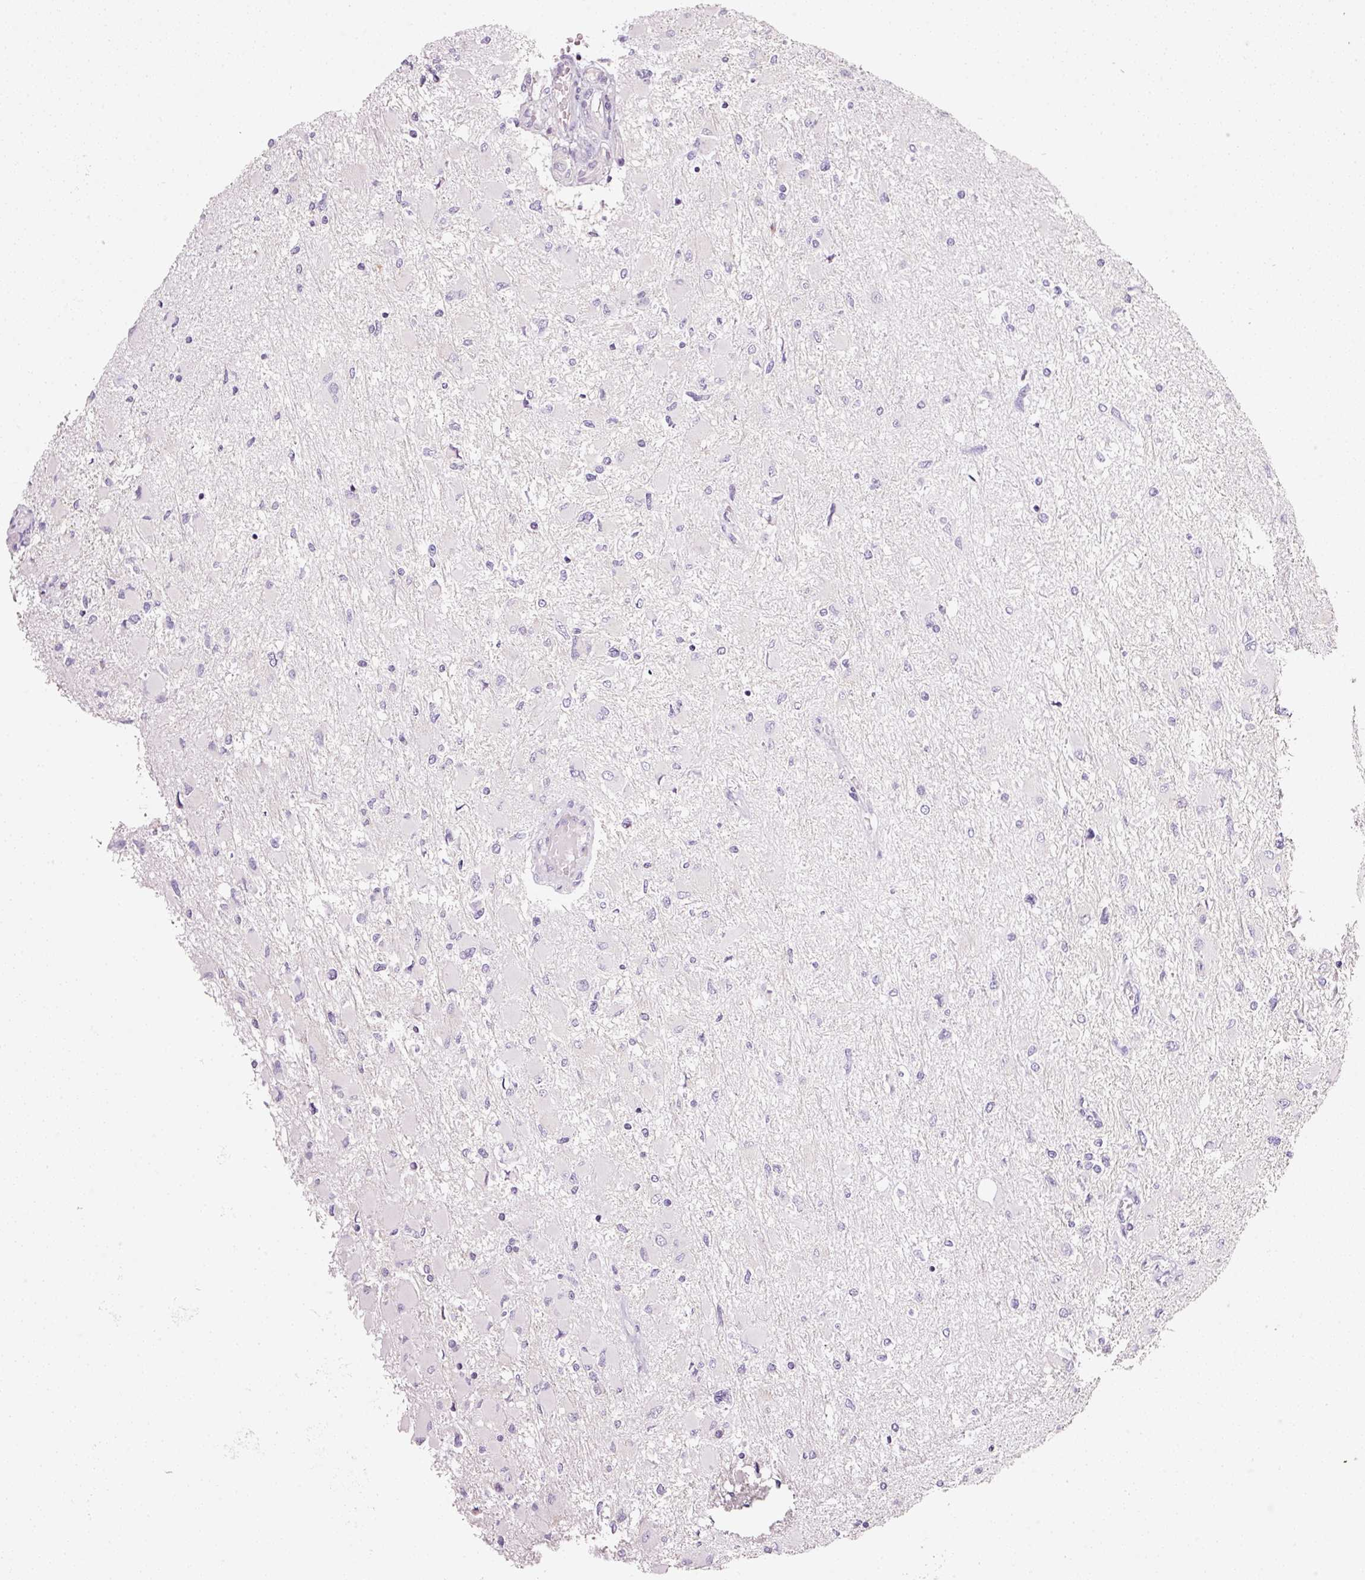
{"staining": {"intensity": "negative", "quantity": "none", "location": "none"}, "tissue": "glioma", "cell_type": "Tumor cells", "image_type": "cancer", "snomed": [{"axis": "morphology", "description": "Glioma, malignant, High grade"}, {"axis": "topography", "description": "Cerebral cortex"}], "caption": "The immunohistochemistry micrograph has no significant positivity in tumor cells of high-grade glioma (malignant) tissue.", "gene": "CYB561A3", "patient": {"sex": "female", "age": 36}}